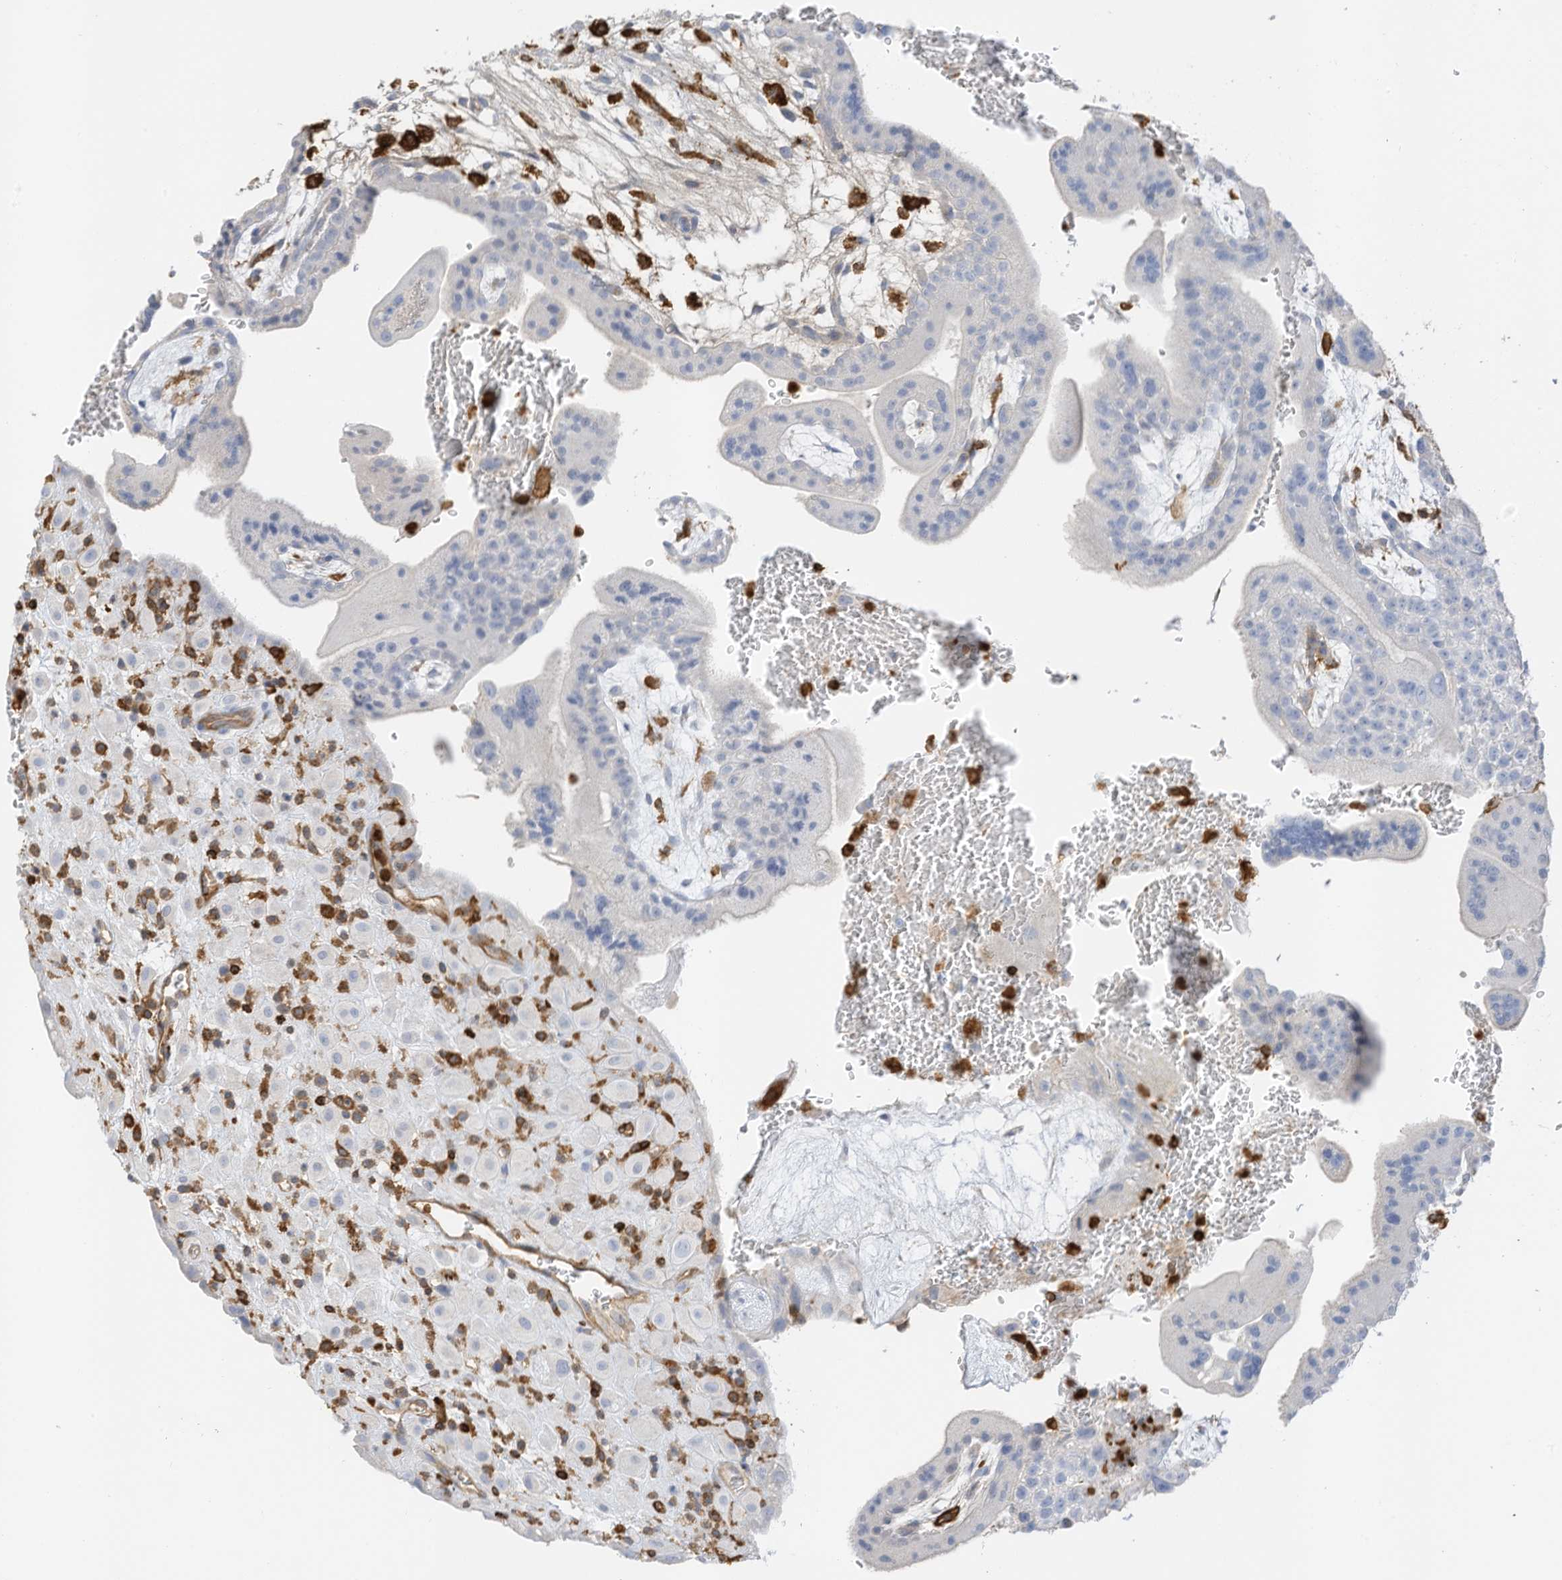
{"staining": {"intensity": "negative", "quantity": "none", "location": "none"}, "tissue": "placenta", "cell_type": "Decidual cells", "image_type": "normal", "snomed": [{"axis": "morphology", "description": "Normal tissue, NOS"}, {"axis": "topography", "description": "Placenta"}], "caption": "IHC micrograph of normal placenta: human placenta stained with DAB (3,3'-diaminobenzidine) exhibits no significant protein expression in decidual cells.", "gene": "ARHGAP25", "patient": {"sex": "female", "age": 35}}